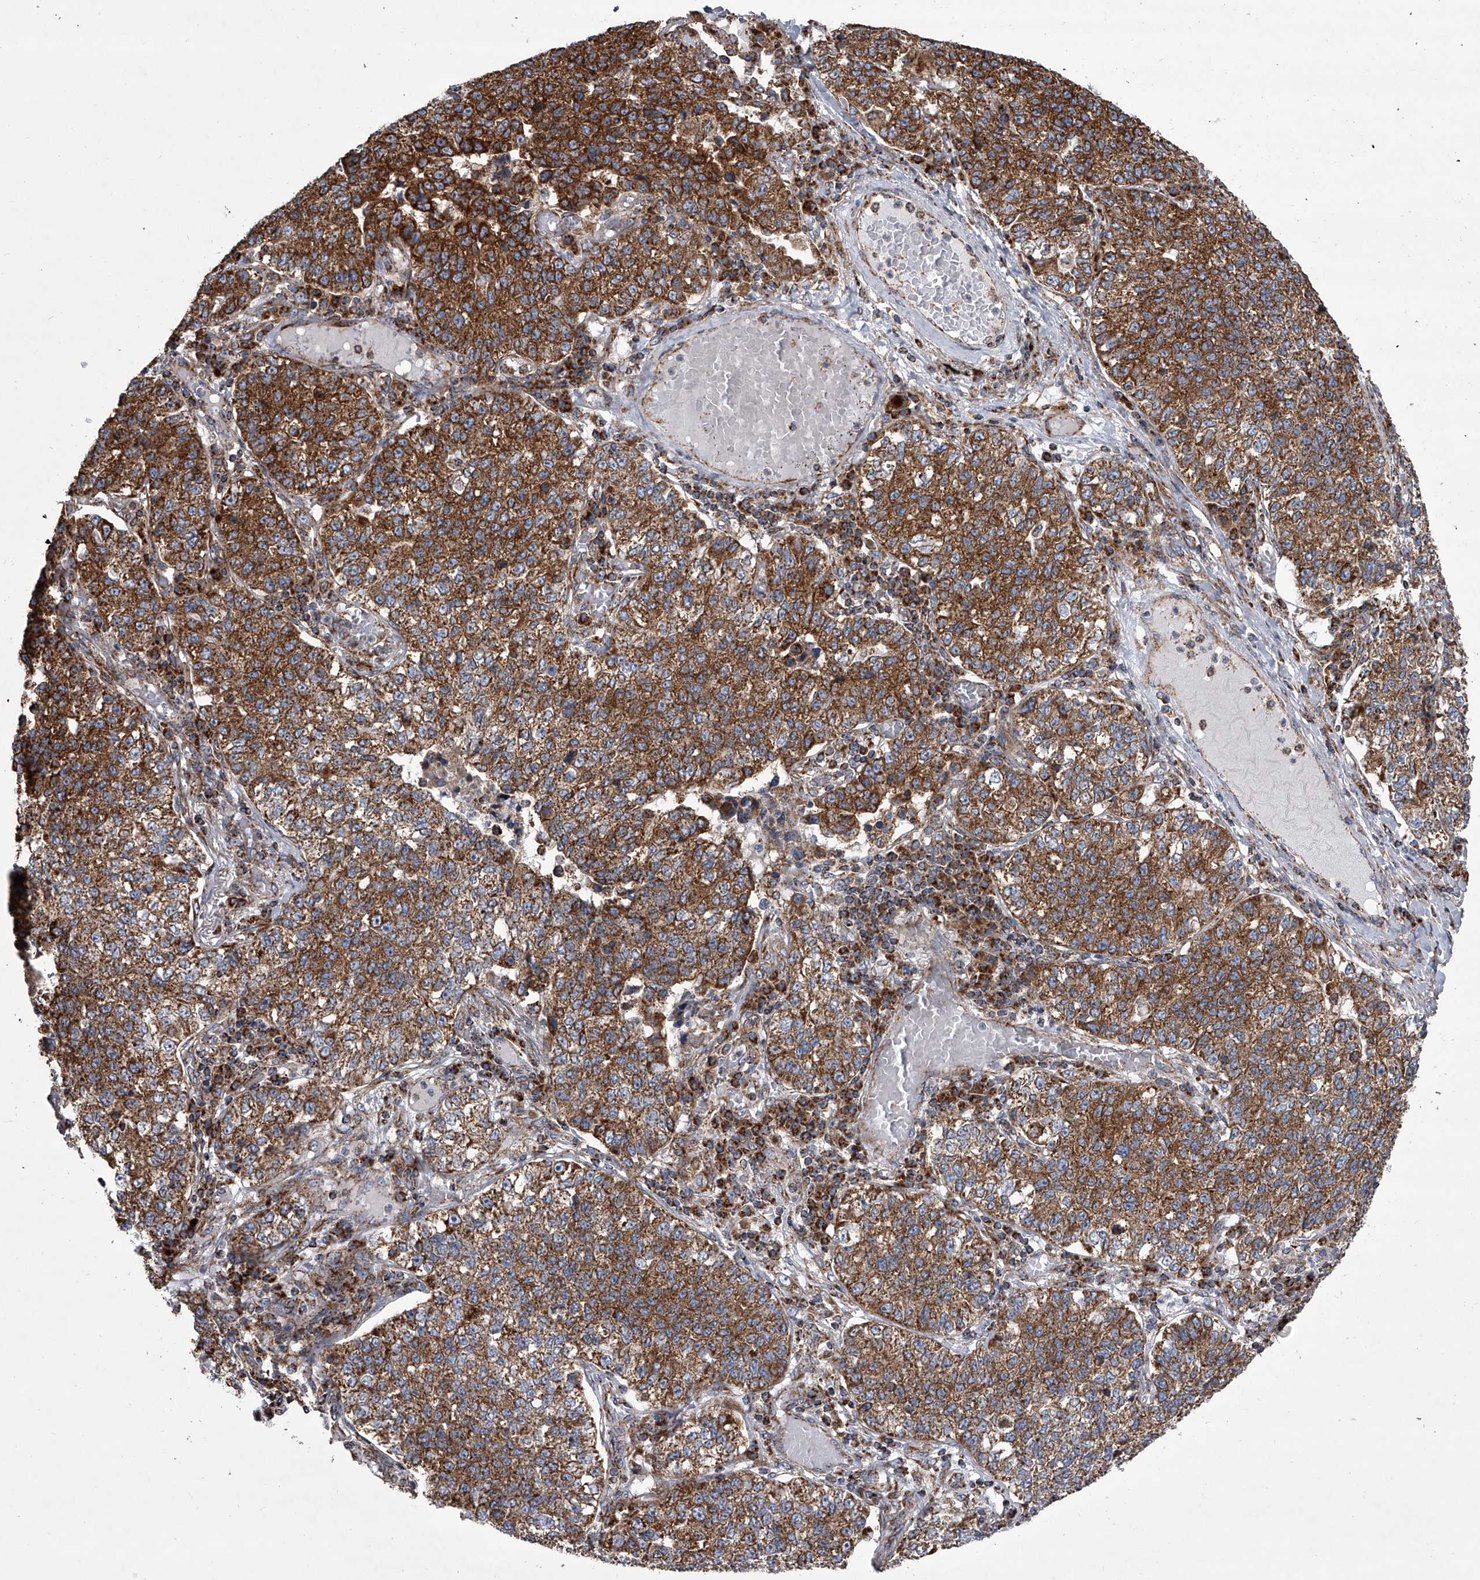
{"staining": {"intensity": "strong", "quantity": ">75%", "location": "cytoplasmic/membranous"}, "tissue": "lung cancer", "cell_type": "Tumor cells", "image_type": "cancer", "snomed": [{"axis": "morphology", "description": "Adenocarcinoma, NOS"}, {"axis": "topography", "description": "Lung"}], "caption": "Immunohistochemical staining of lung adenocarcinoma exhibits high levels of strong cytoplasmic/membranous positivity in approximately >75% of tumor cells.", "gene": "ZC3H15", "patient": {"sex": "male", "age": 49}}